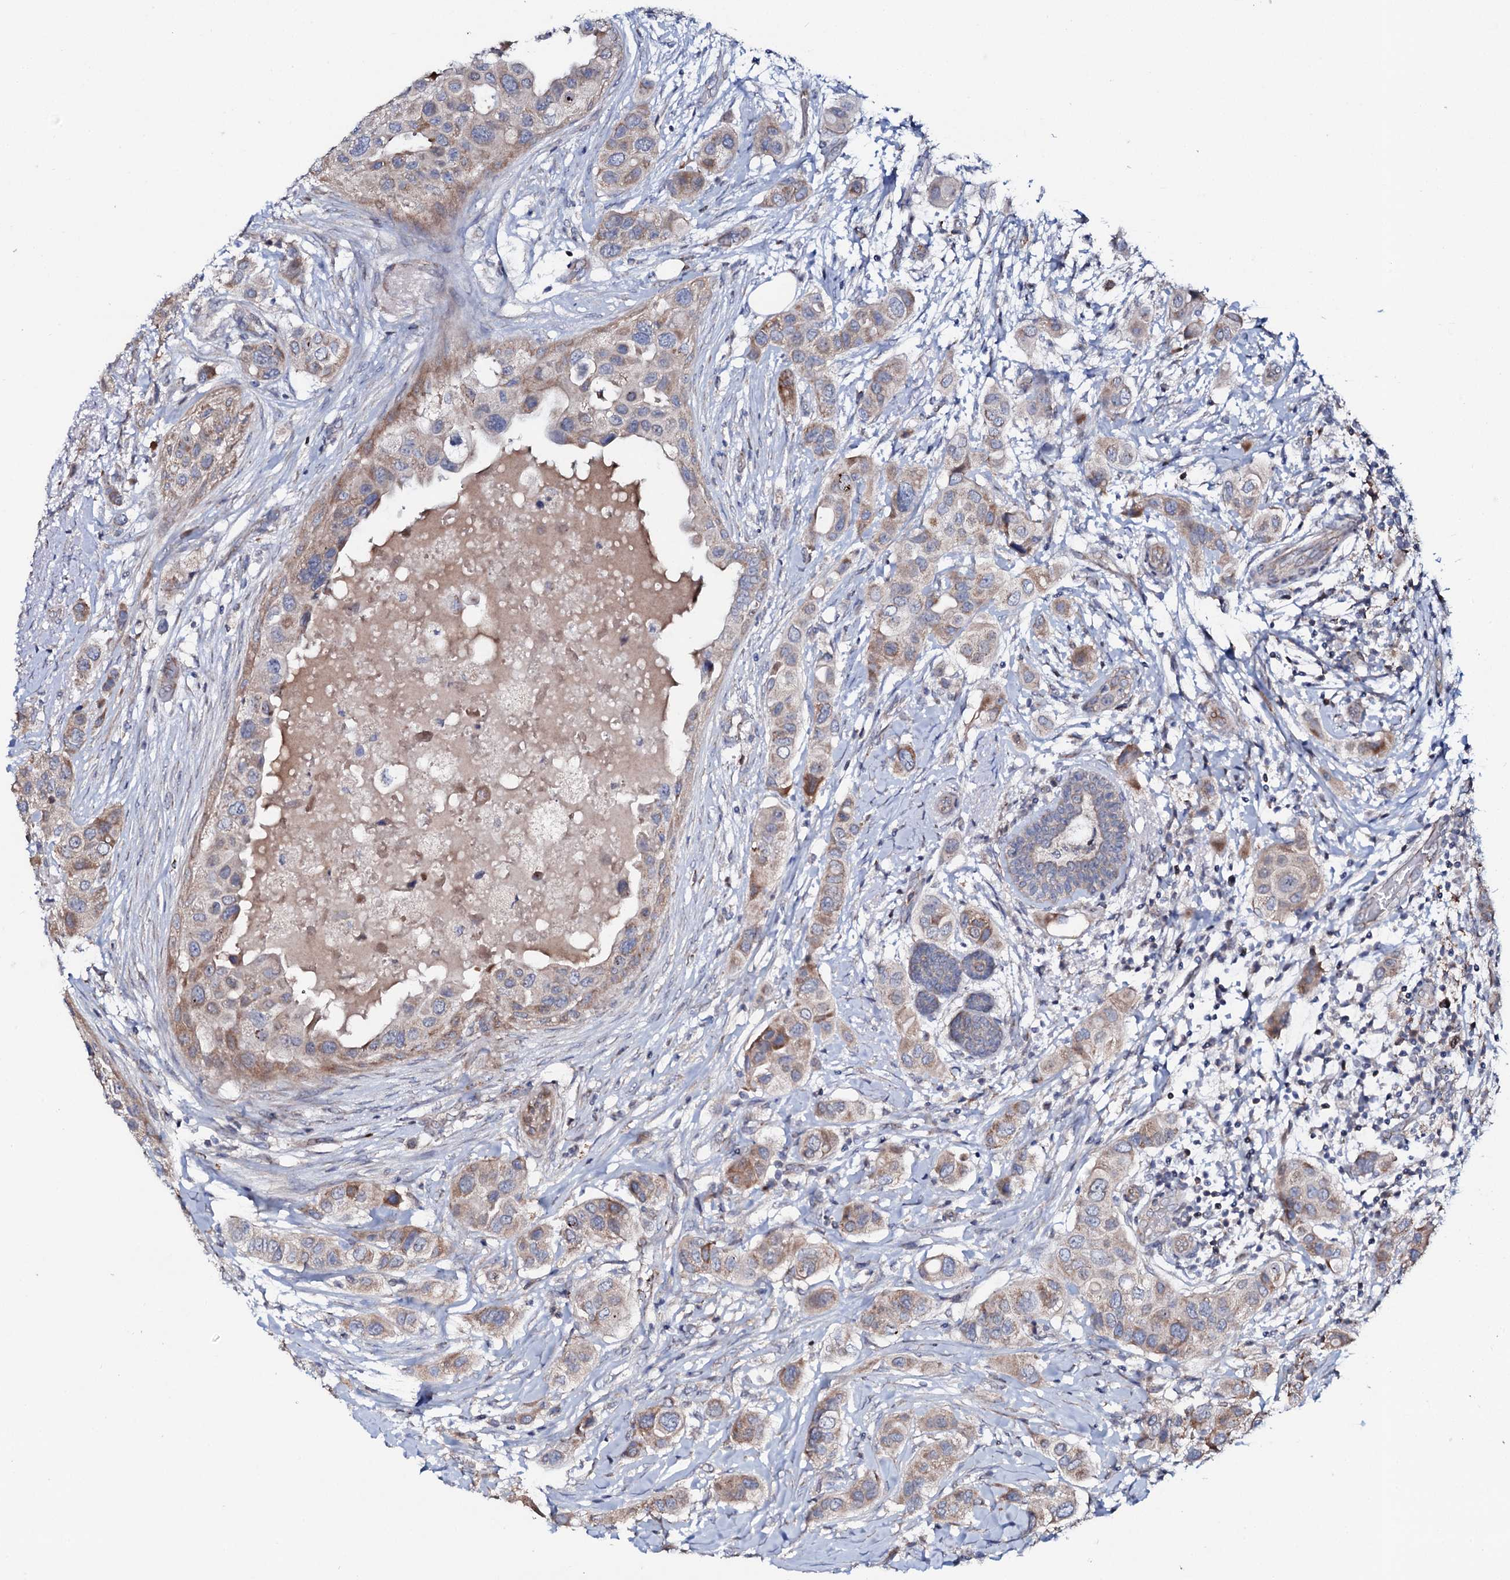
{"staining": {"intensity": "moderate", "quantity": "25%-75%", "location": "cytoplasmic/membranous"}, "tissue": "breast cancer", "cell_type": "Tumor cells", "image_type": "cancer", "snomed": [{"axis": "morphology", "description": "Lobular carcinoma"}, {"axis": "topography", "description": "Breast"}], "caption": "Tumor cells display moderate cytoplasmic/membranous staining in about 25%-75% of cells in lobular carcinoma (breast).", "gene": "PPP1R3D", "patient": {"sex": "female", "age": 51}}